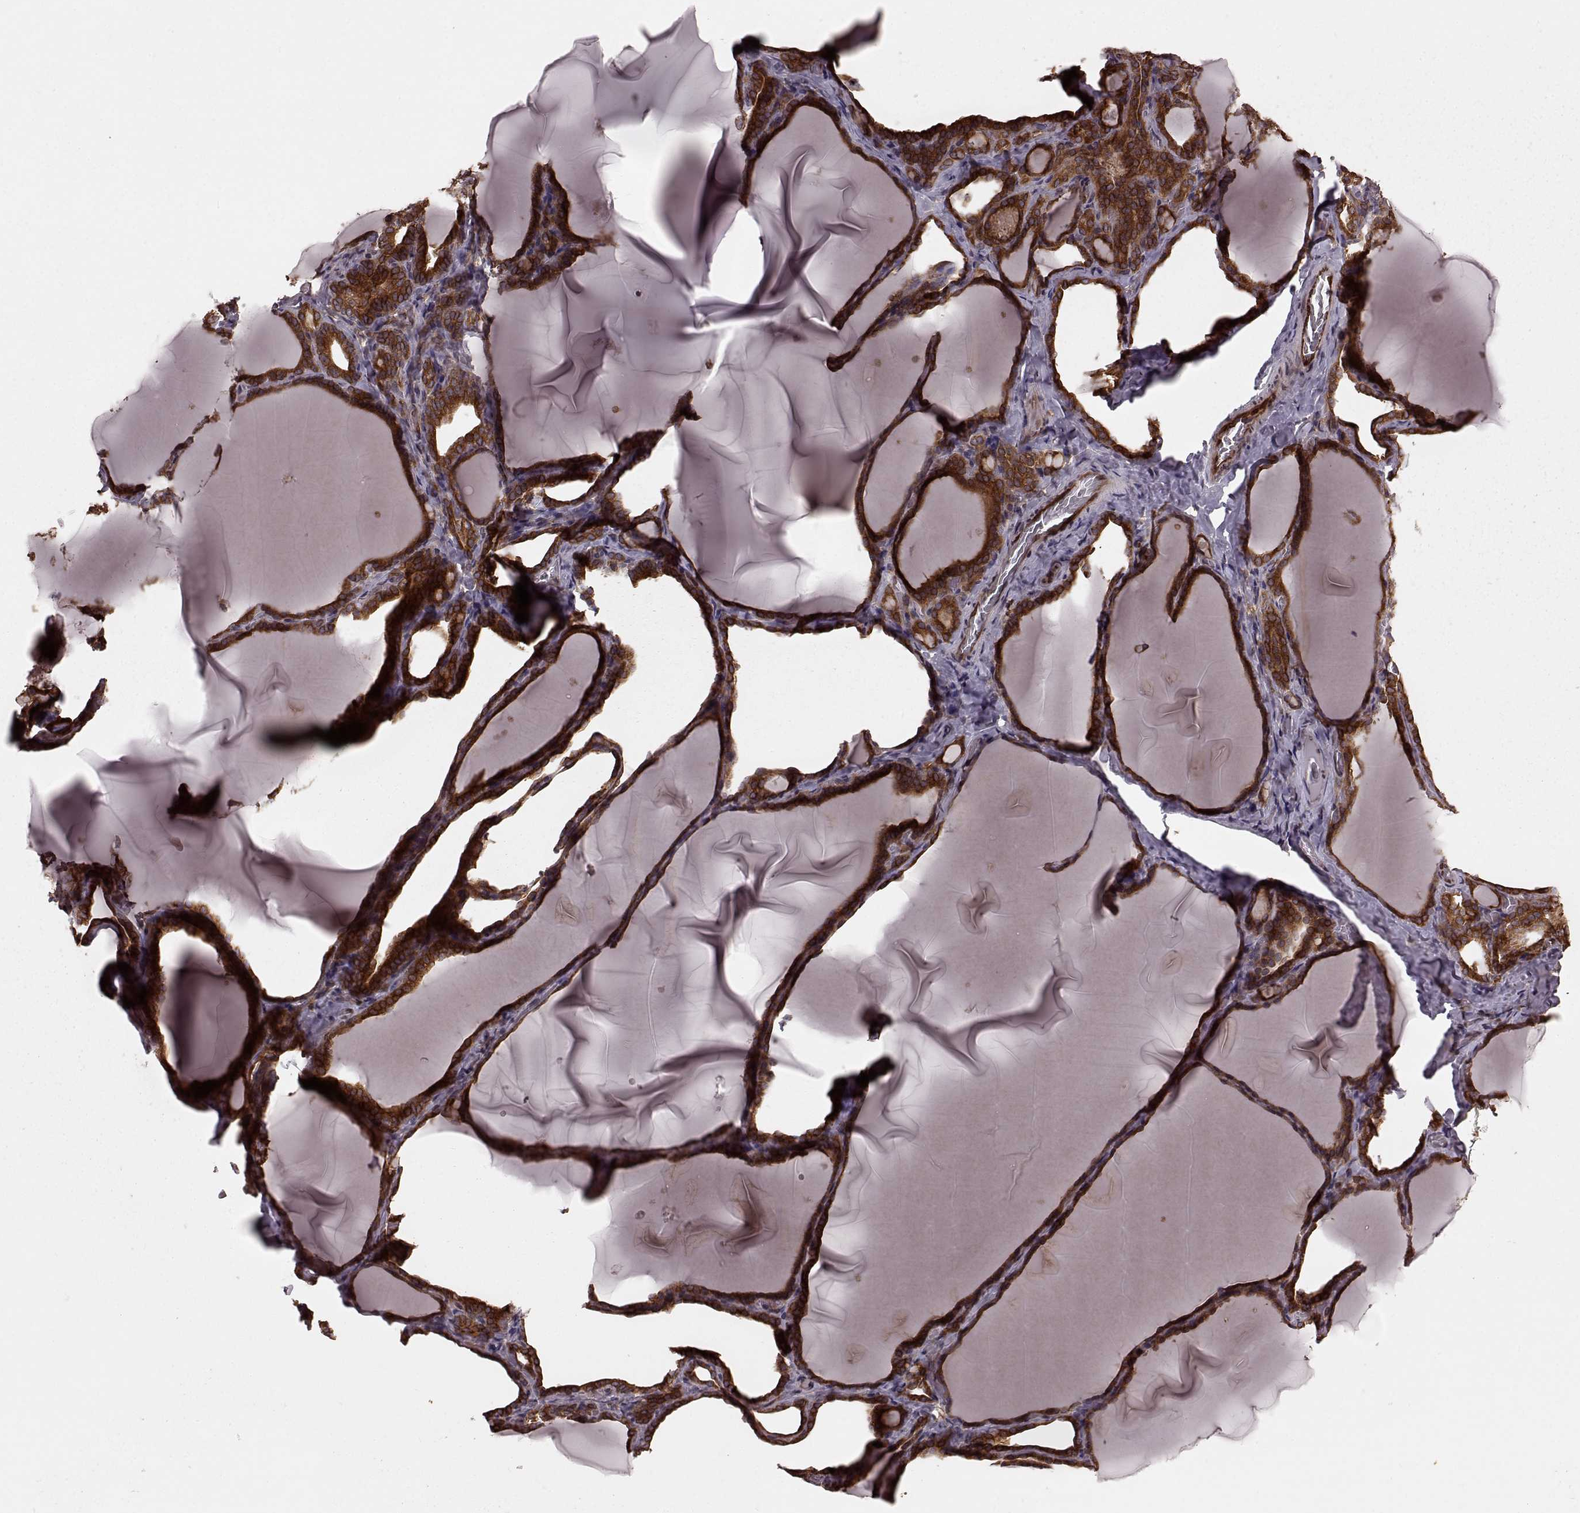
{"staining": {"intensity": "strong", "quantity": ">75%", "location": "cytoplasmic/membranous"}, "tissue": "thyroid gland", "cell_type": "Glandular cells", "image_type": "normal", "snomed": [{"axis": "morphology", "description": "Normal tissue, NOS"}, {"axis": "morphology", "description": "Hyperplasia, NOS"}, {"axis": "topography", "description": "Thyroid gland"}], "caption": "A high amount of strong cytoplasmic/membranous expression is appreciated in about >75% of glandular cells in unremarkable thyroid gland. (DAB (3,3'-diaminobenzidine) IHC with brightfield microscopy, high magnification).", "gene": "AGPAT1", "patient": {"sex": "female", "age": 27}}